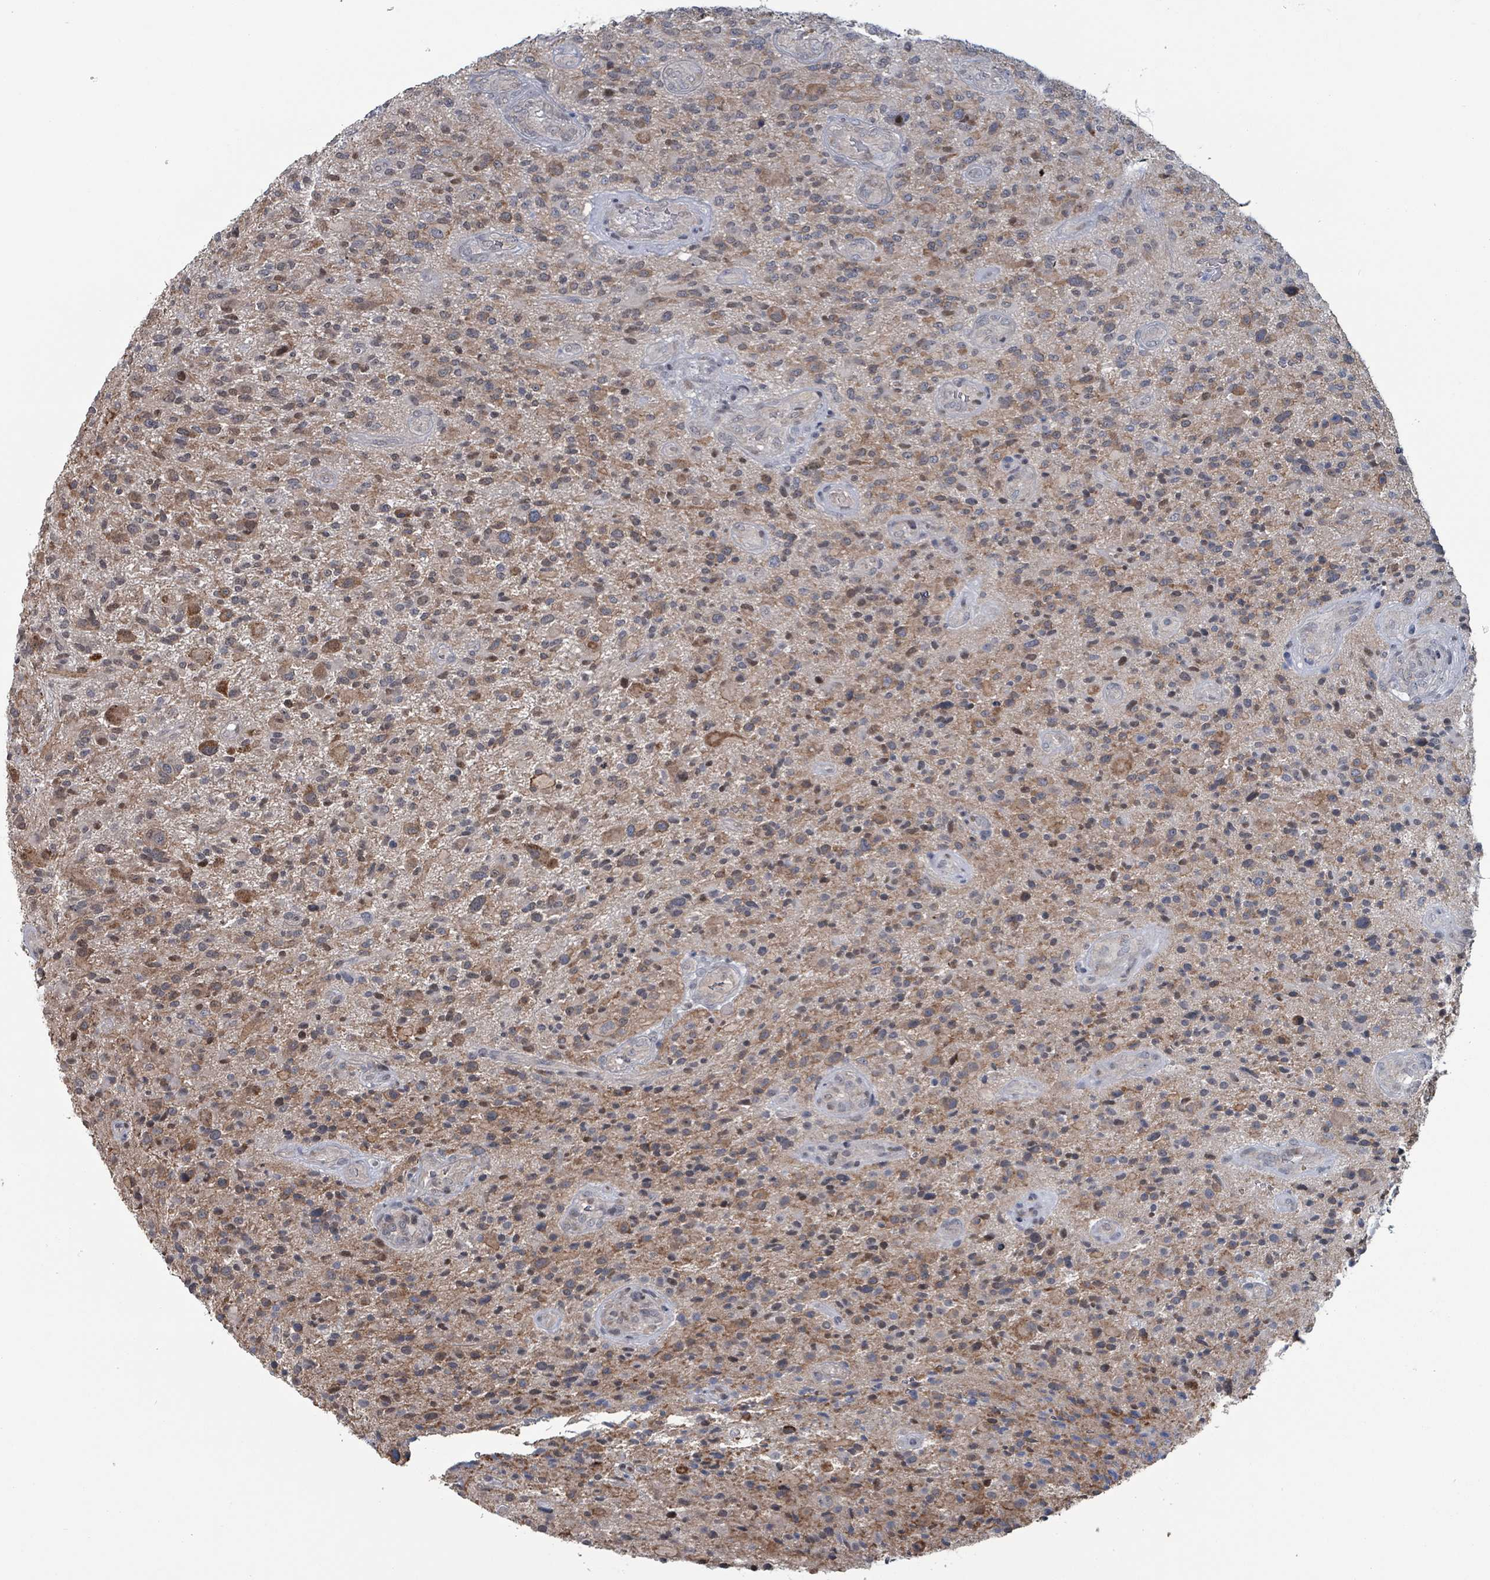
{"staining": {"intensity": "moderate", "quantity": "25%-75%", "location": "cytoplasmic/membranous"}, "tissue": "glioma", "cell_type": "Tumor cells", "image_type": "cancer", "snomed": [{"axis": "morphology", "description": "Glioma, malignant, High grade"}, {"axis": "topography", "description": "Brain"}], "caption": "Protein expression by immunohistochemistry demonstrates moderate cytoplasmic/membranous positivity in approximately 25%-75% of tumor cells in glioma.", "gene": "BIVM", "patient": {"sex": "male", "age": 47}}